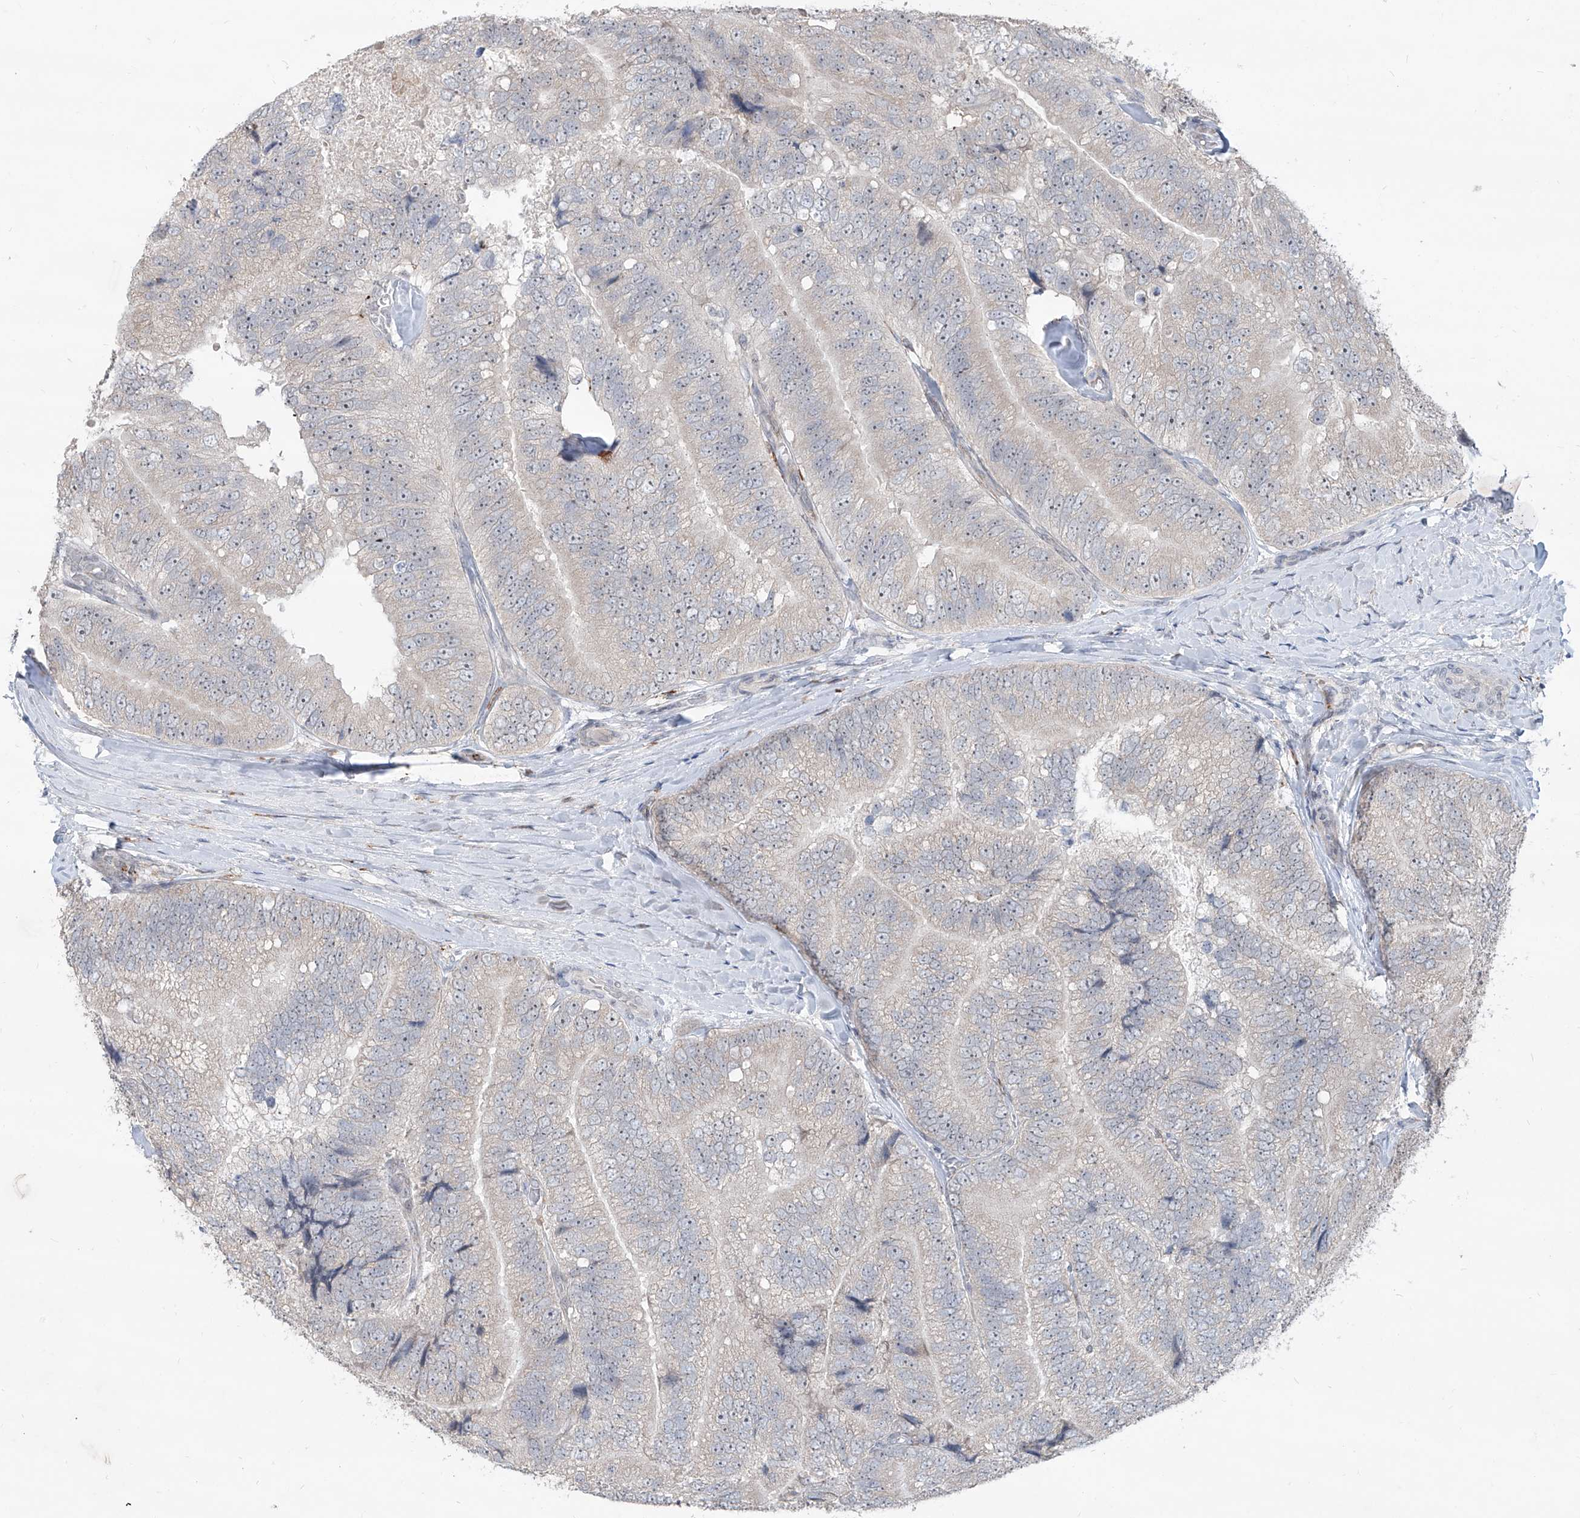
{"staining": {"intensity": "negative", "quantity": "none", "location": "none"}, "tissue": "prostate cancer", "cell_type": "Tumor cells", "image_type": "cancer", "snomed": [{"axis": "morphology", "description": "Adenocarcinoma, High grade"}, {"axis": "topography", "description": "Prostate"}], "caption": "Immunohistochemistry histopathology image of neoplastic tissue: human adenocarcinoma (high-grade) (prostate) stained with DAB (3,3'-diaminobenzidine) displays no significant protein expression in tumor cells.", "gene": "ZBTB48", "patient": {"sex": "male", "age": 70}}